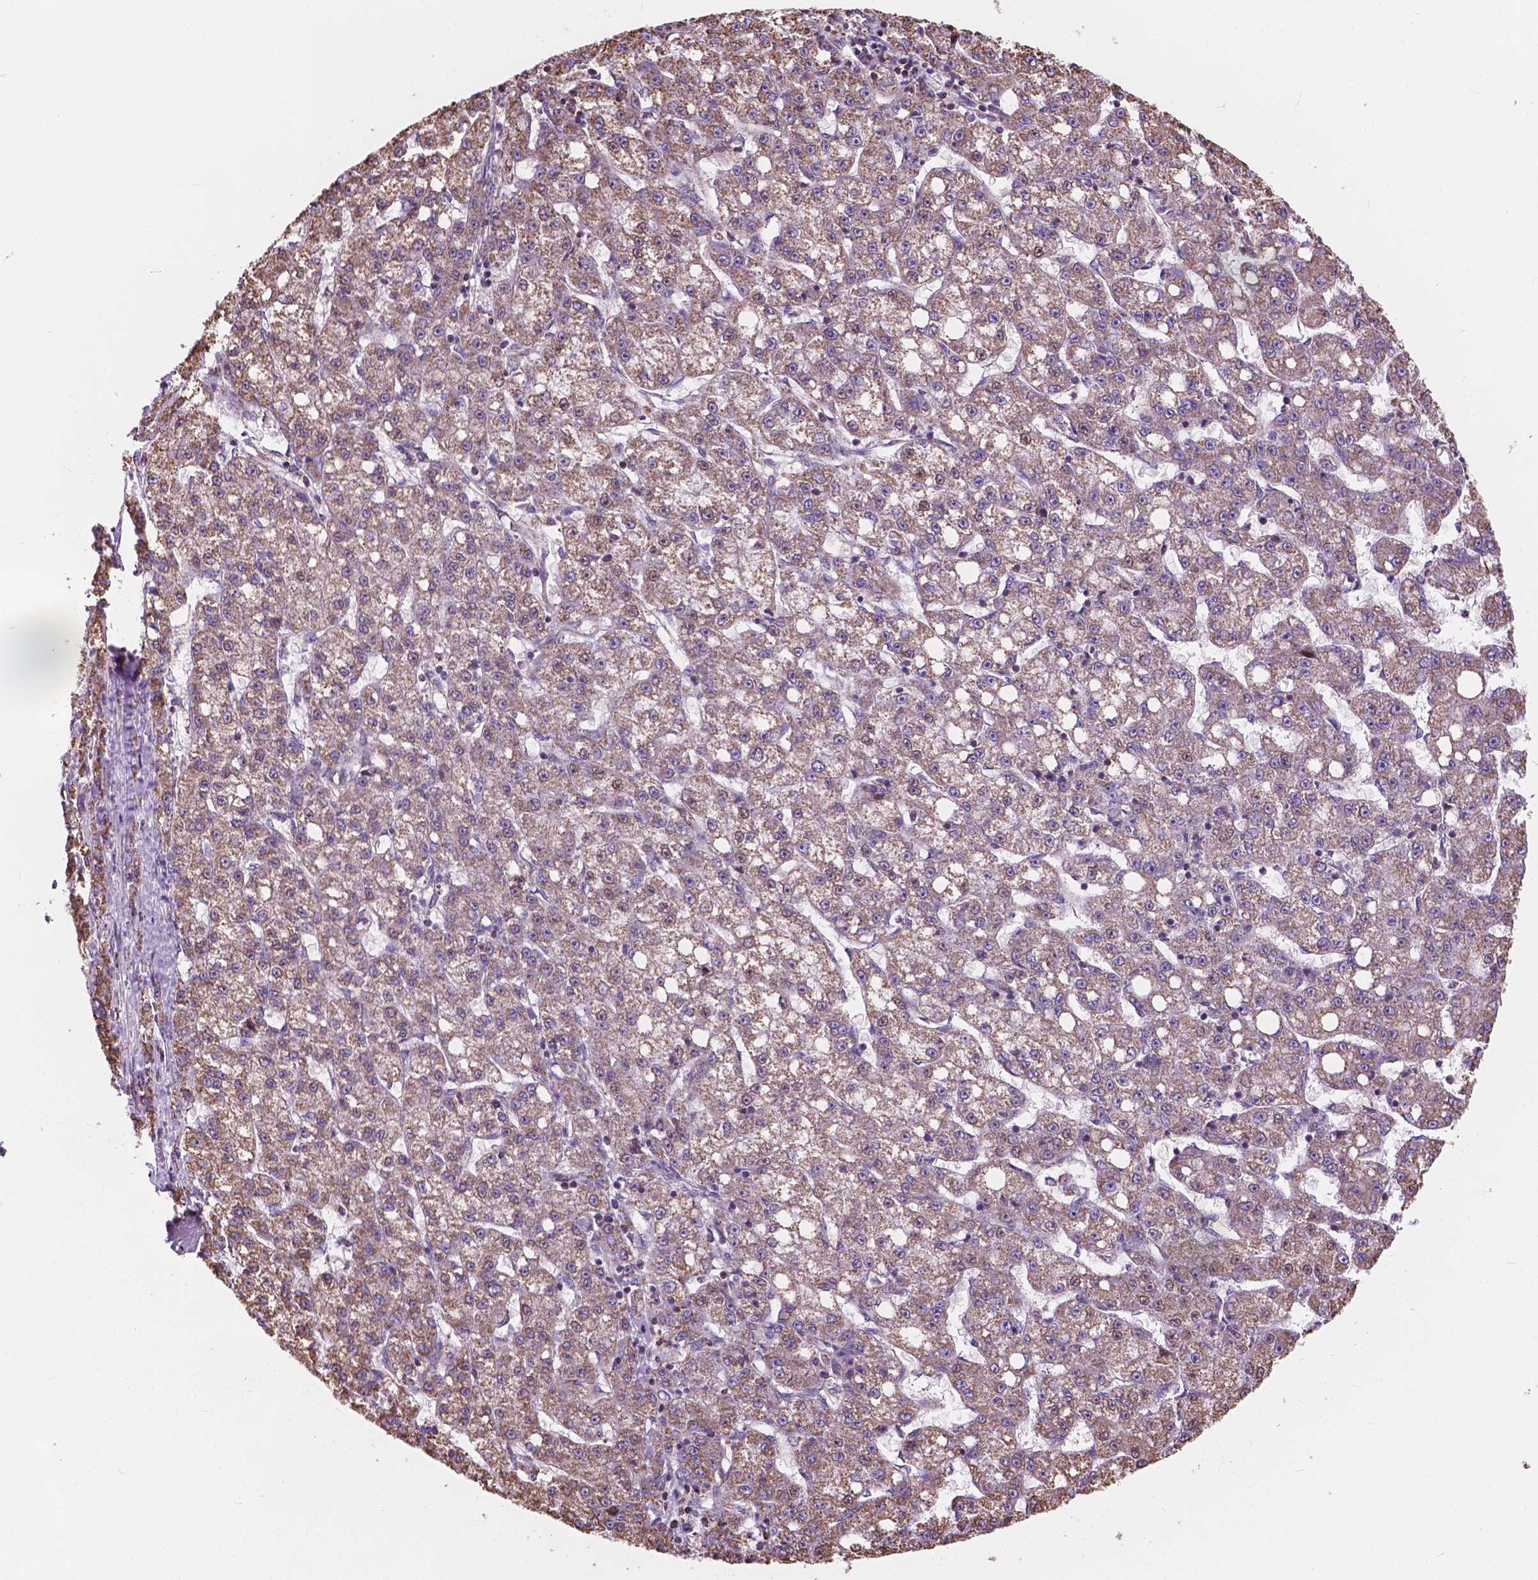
{"staining": {"intensity": "weak", "quantity": ">75%", "location": "cytoplasmic/membranous"}, "tissue": "liver cancer", "cell_type": "Tumor cells", "image_type": "cancer", "snomed": [{"axis": "morphology", "description": "Carcinoma, Hepatocellular, NOS"}, {"axis": "topography", "description": "Liver"}], "caption": "High-magnification brightfield microscopy of liver hepatocellular carcinoma stained with DAB (3,3'-diaminobenzidine) (brown) and counterstained with hematoxylin (blue). tumor cells exhibit weak cytoplasmic/membranous expression is present in approximately>75% of cells.", "gene": "SCOC", "patient": {"sex": "female", "age": 65}}